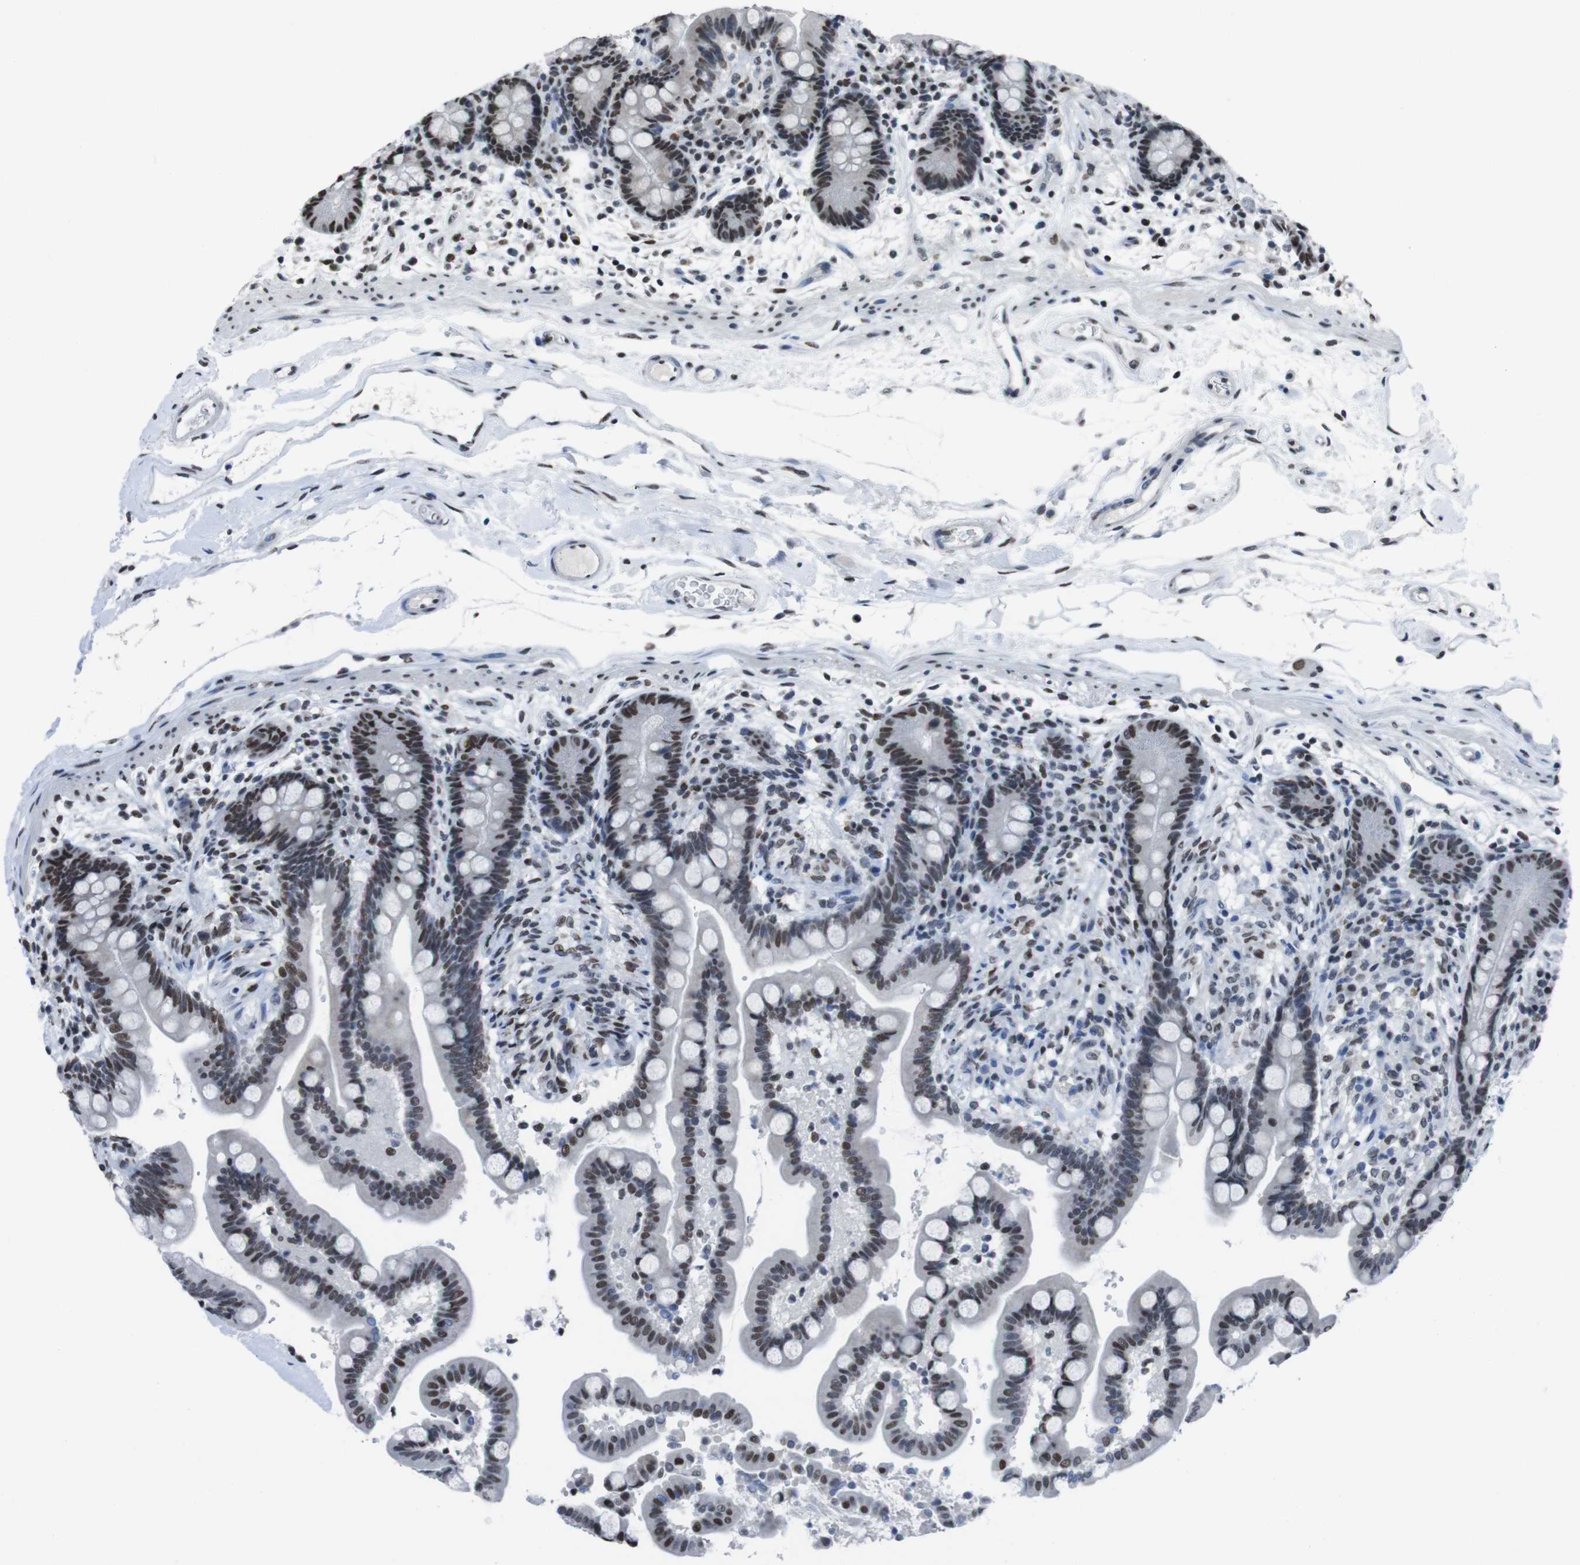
{"staining": {"intensity": "strong", "quantity": ">75%", "location": "nuclear"}, "tissue": "colon", "cell_type": "Endothelial cells", "image_type": "normal", "snomed": [{"axis": "morphology", "description": "Normal tissue, NOS"}, {"axis": "topography", "description": "Colon"}], "caption": "Protein staining of unremarkable colon displays strong nuclear expression in about >75% of endothelial cells. The staining was performed using DAB (3,3'-diaminobenzidine) to visualize the protein expression in brown, while the nuclei were stained in blue with hematoxylin (Magnification: 20x).", "gene": "PIP4P2", "patient": {"sex": "male", "age": 73}}